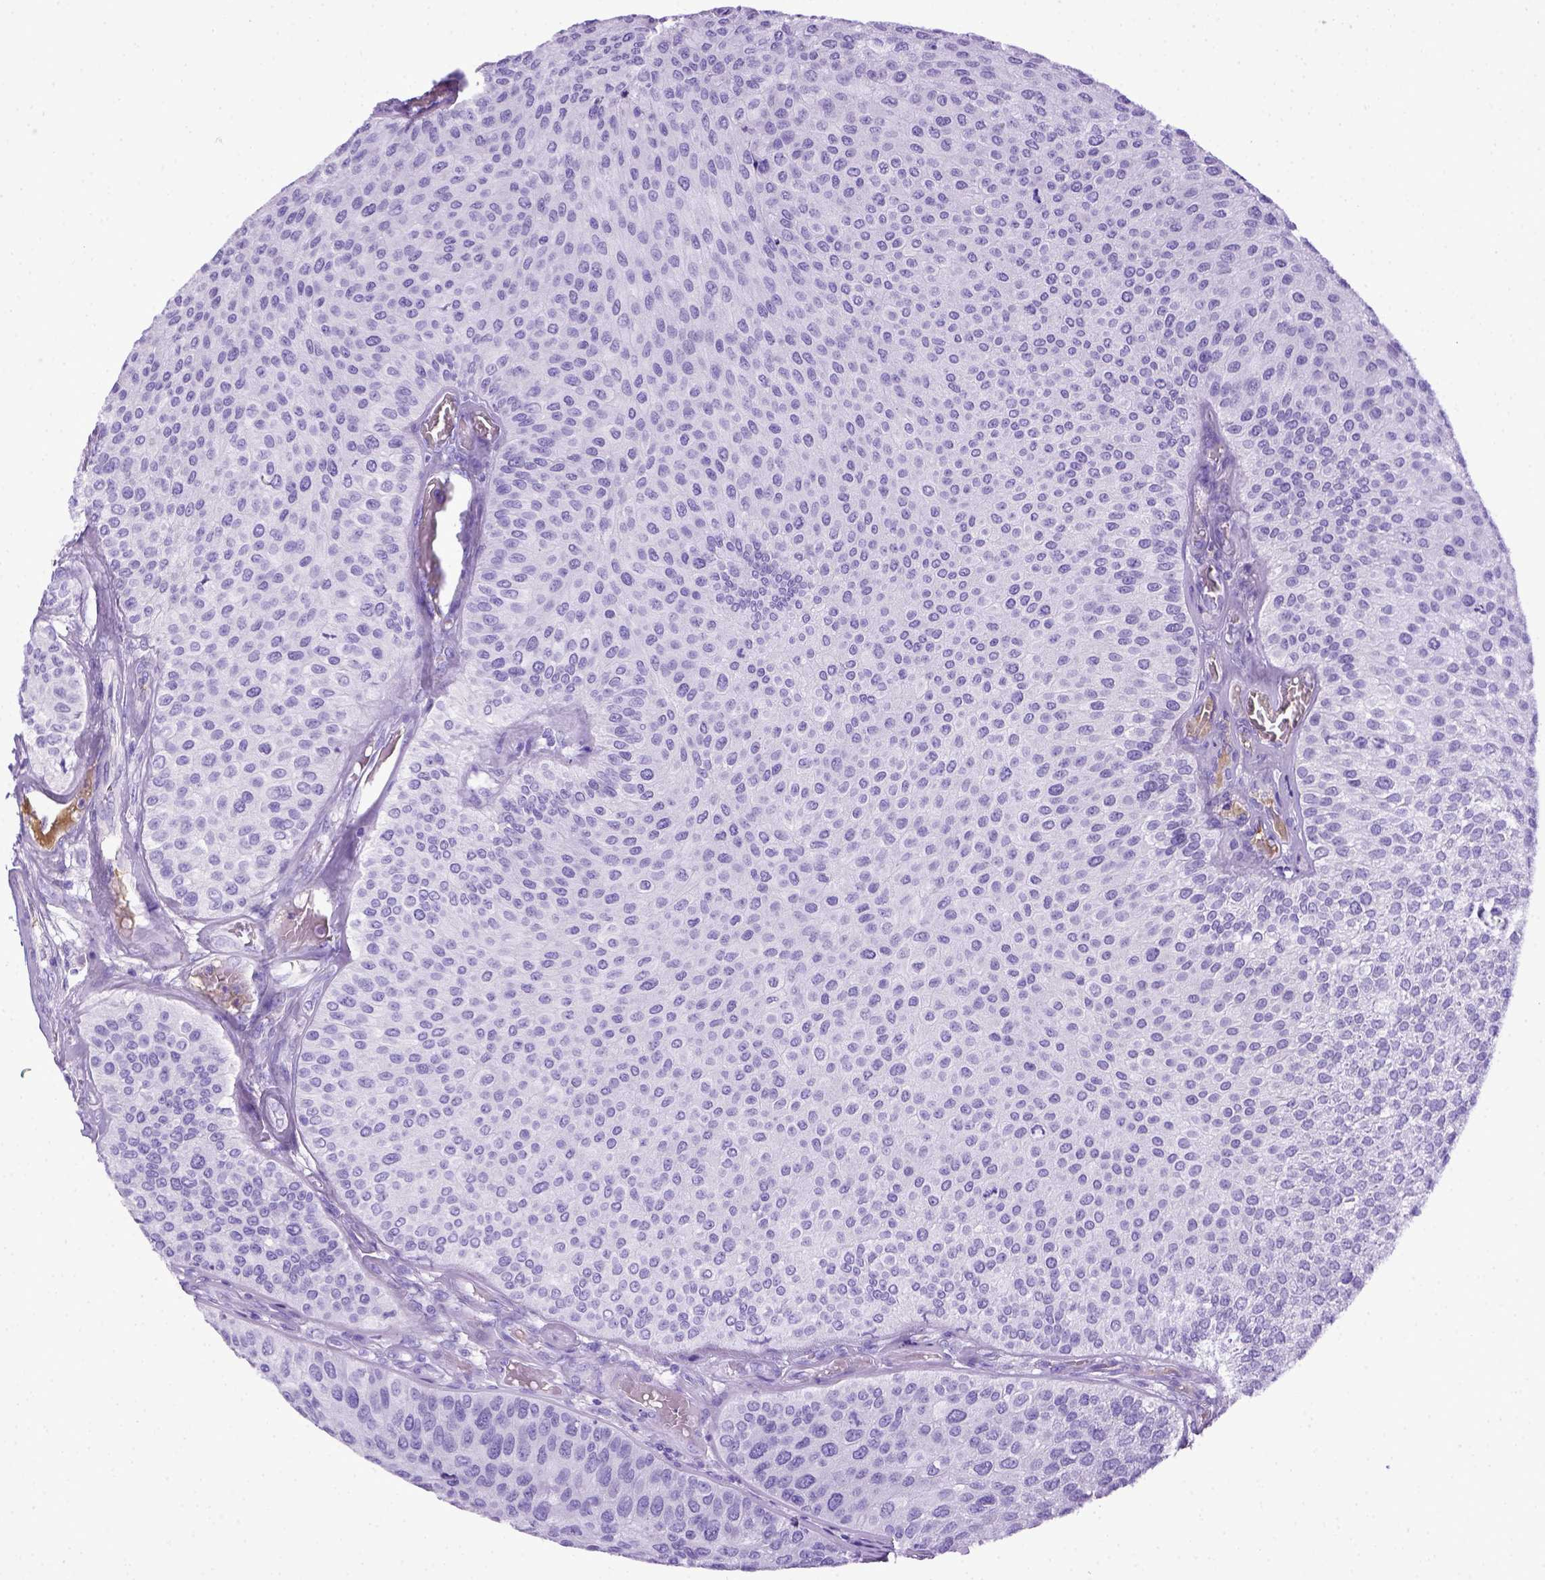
{"staining": {"intensity": "negative", "quantity": "none", "location": "none"}, "tissue": "urothelial cancer", "cell_type": "Tumor cells", "image_type": "cancer", "snomed": [{"axis": "morphology", "description": "Urothelial carcinoma, Low grade"}, {"axis": "topography", "description": "Urinary bladder"}], "caption": "Immunohistochemistry (IHC) of urothelial cancer demonstrates no expression in tumor cells.", "gene": "ITIH4", "patient": {"sex": "female", "age": 87}}